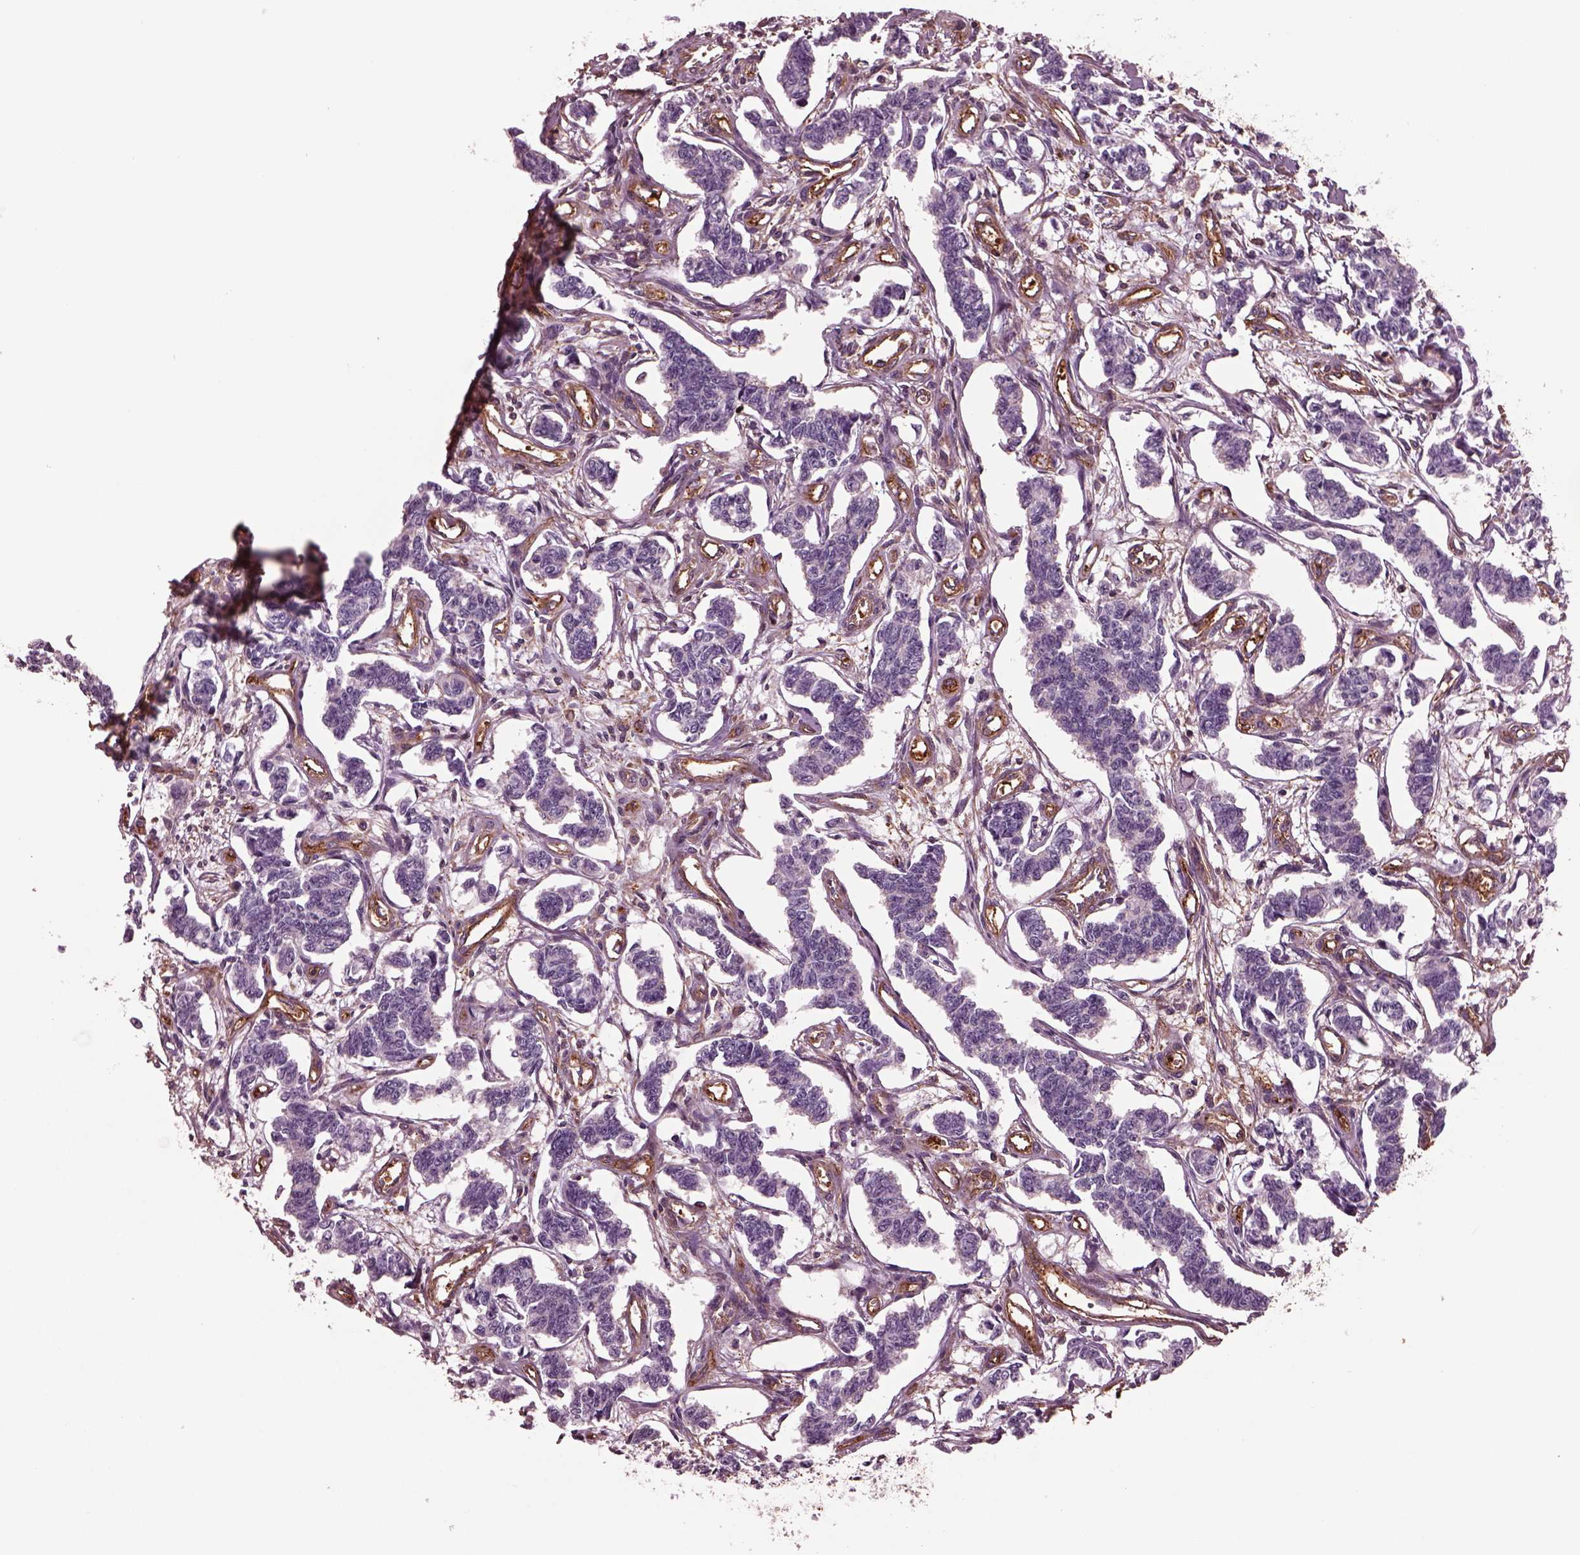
{"staining": {"intensity": "negative", "quantity": "none", "location": "none"}, "tissue": "carcinoid", "cell_type": "Tumor cells", "image_type": "cancer", "snomed": [{"axis": "morphology", "description": "Carcinoid, malignant, NOS"}, {"axis": "topography", "description": "Kidney"}], "caption": "The immunohistochemistry (IHC) histopathology image has no significant staining in tumor cells of carcinoid tissue. Nuclei are stained in blue.", "gene": "MYL6", "patient": {"sex": "female", "age": 41}}